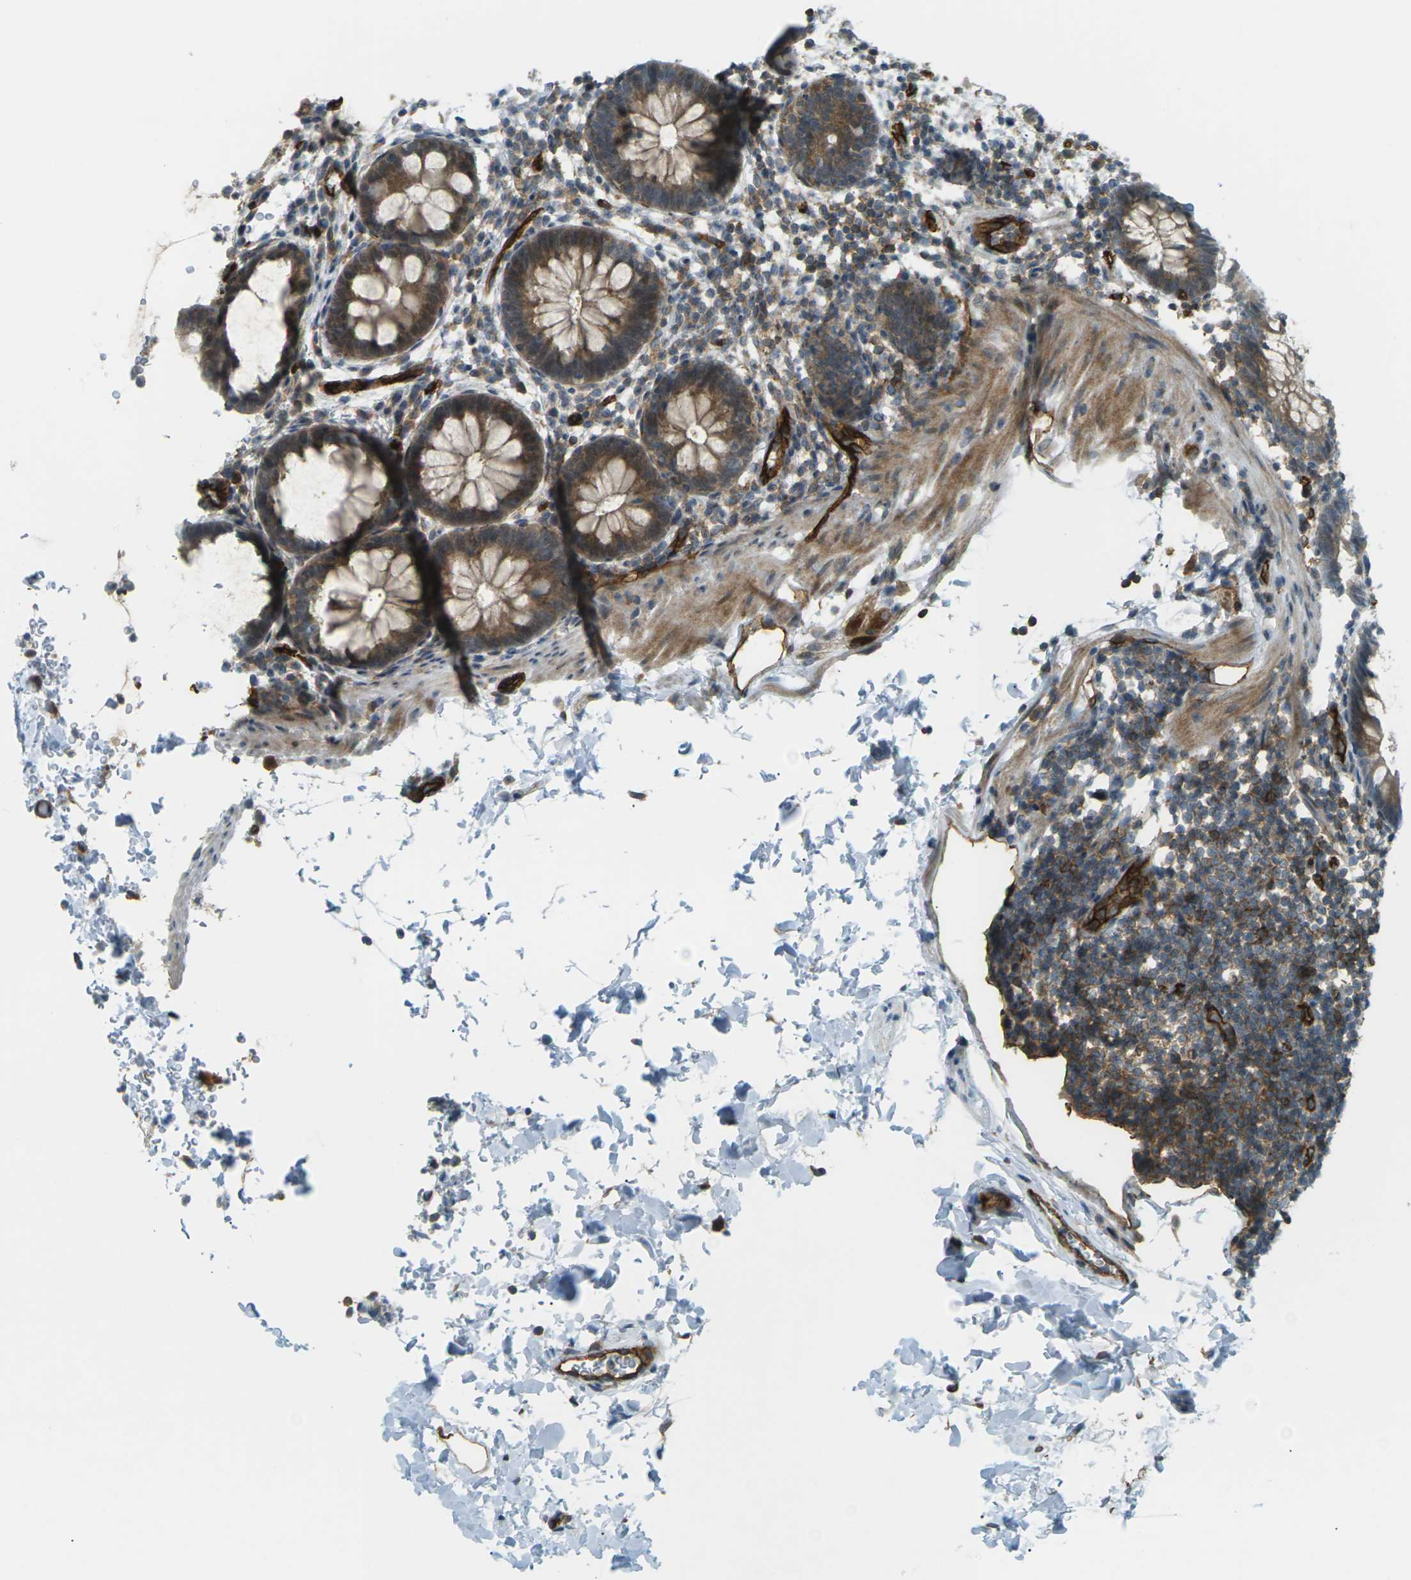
{"staining": {"intensity": "moderate", "quantity": ">75%", "location": "cytoplasmic/membranous"}, "tissue": "rectum", "cell_type": "Glandular cells", "image_type": "normal", "snomed": [{"axis": "morphology", "description": "Normal tissue, NOS"}, {"axis": "topography", "description": "Rectum"}], "caption": "A high-resolution photomicrograph shows immunohistochemistry (IHC) staining of unremarkable rectum, which displays moderate cytoplasmic/membranous positivity in approximately >75% of glandular cells.", "gene": "S1PR1", "patient": {"sex": "female", "age": 24}}